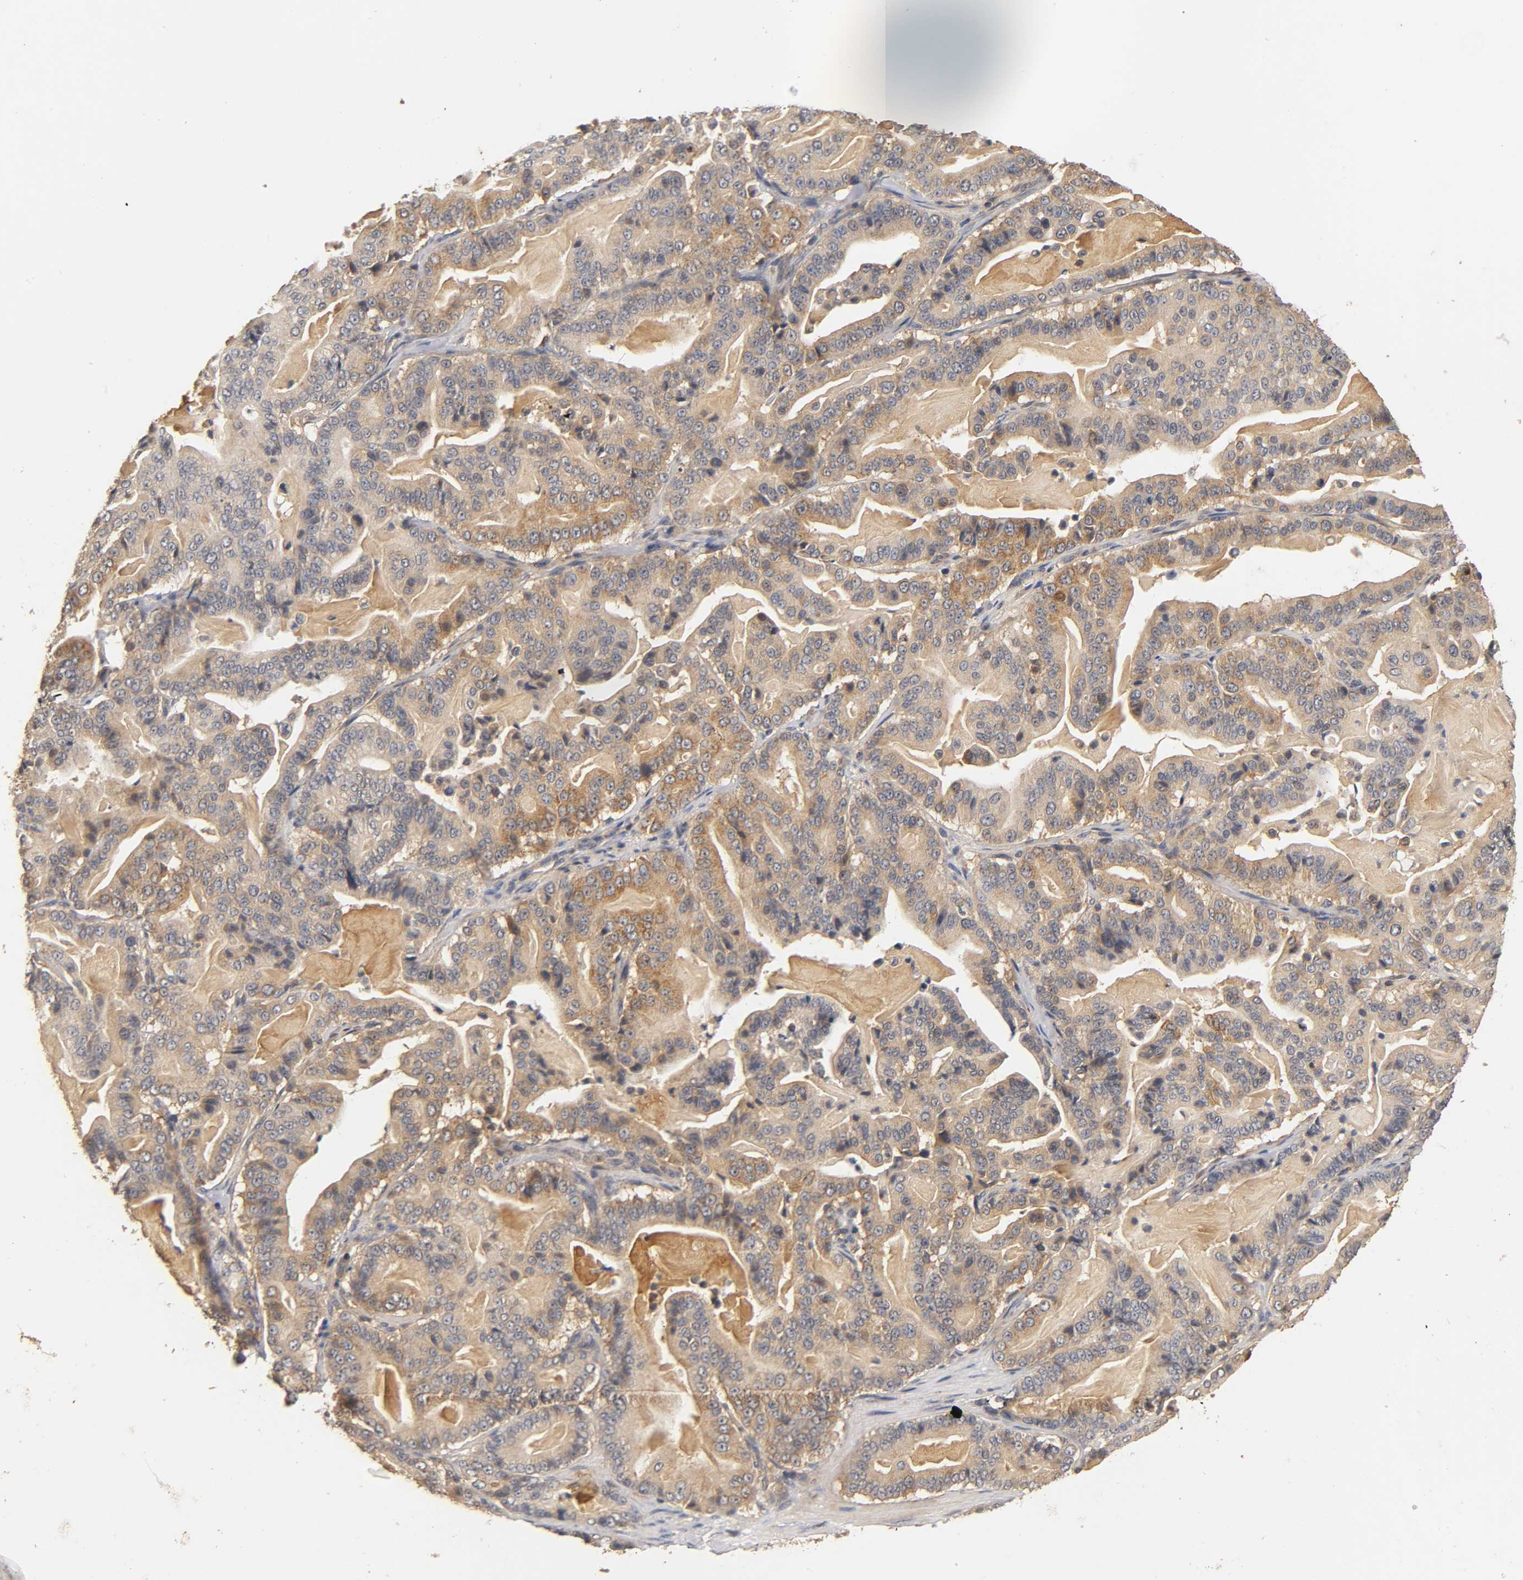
{"staining": {"intensity": "moderate", "quantity": ">75%", "location": "cytoplasmic/membranous"}, "tissue": "pancreatic cancer", "cell_type": "Tumor cells", "image_type": "cancer", "snomed": [{"axis": "morphology", "description": "Adenocarcinoma, NOS"}, {"axis": "topography", "description": "Pancreas"}], "caption": "Immunohistochemistry (DAB (3,3'-diaminobenzidine)) staining of human pancreatic adenocarcinoma demonstrates moderate cytoplasmic/membranous protein expression in approximately >75% of tumor cells.", "gene": "SCAP", "patient": {"sex": "male", "age": 63}}